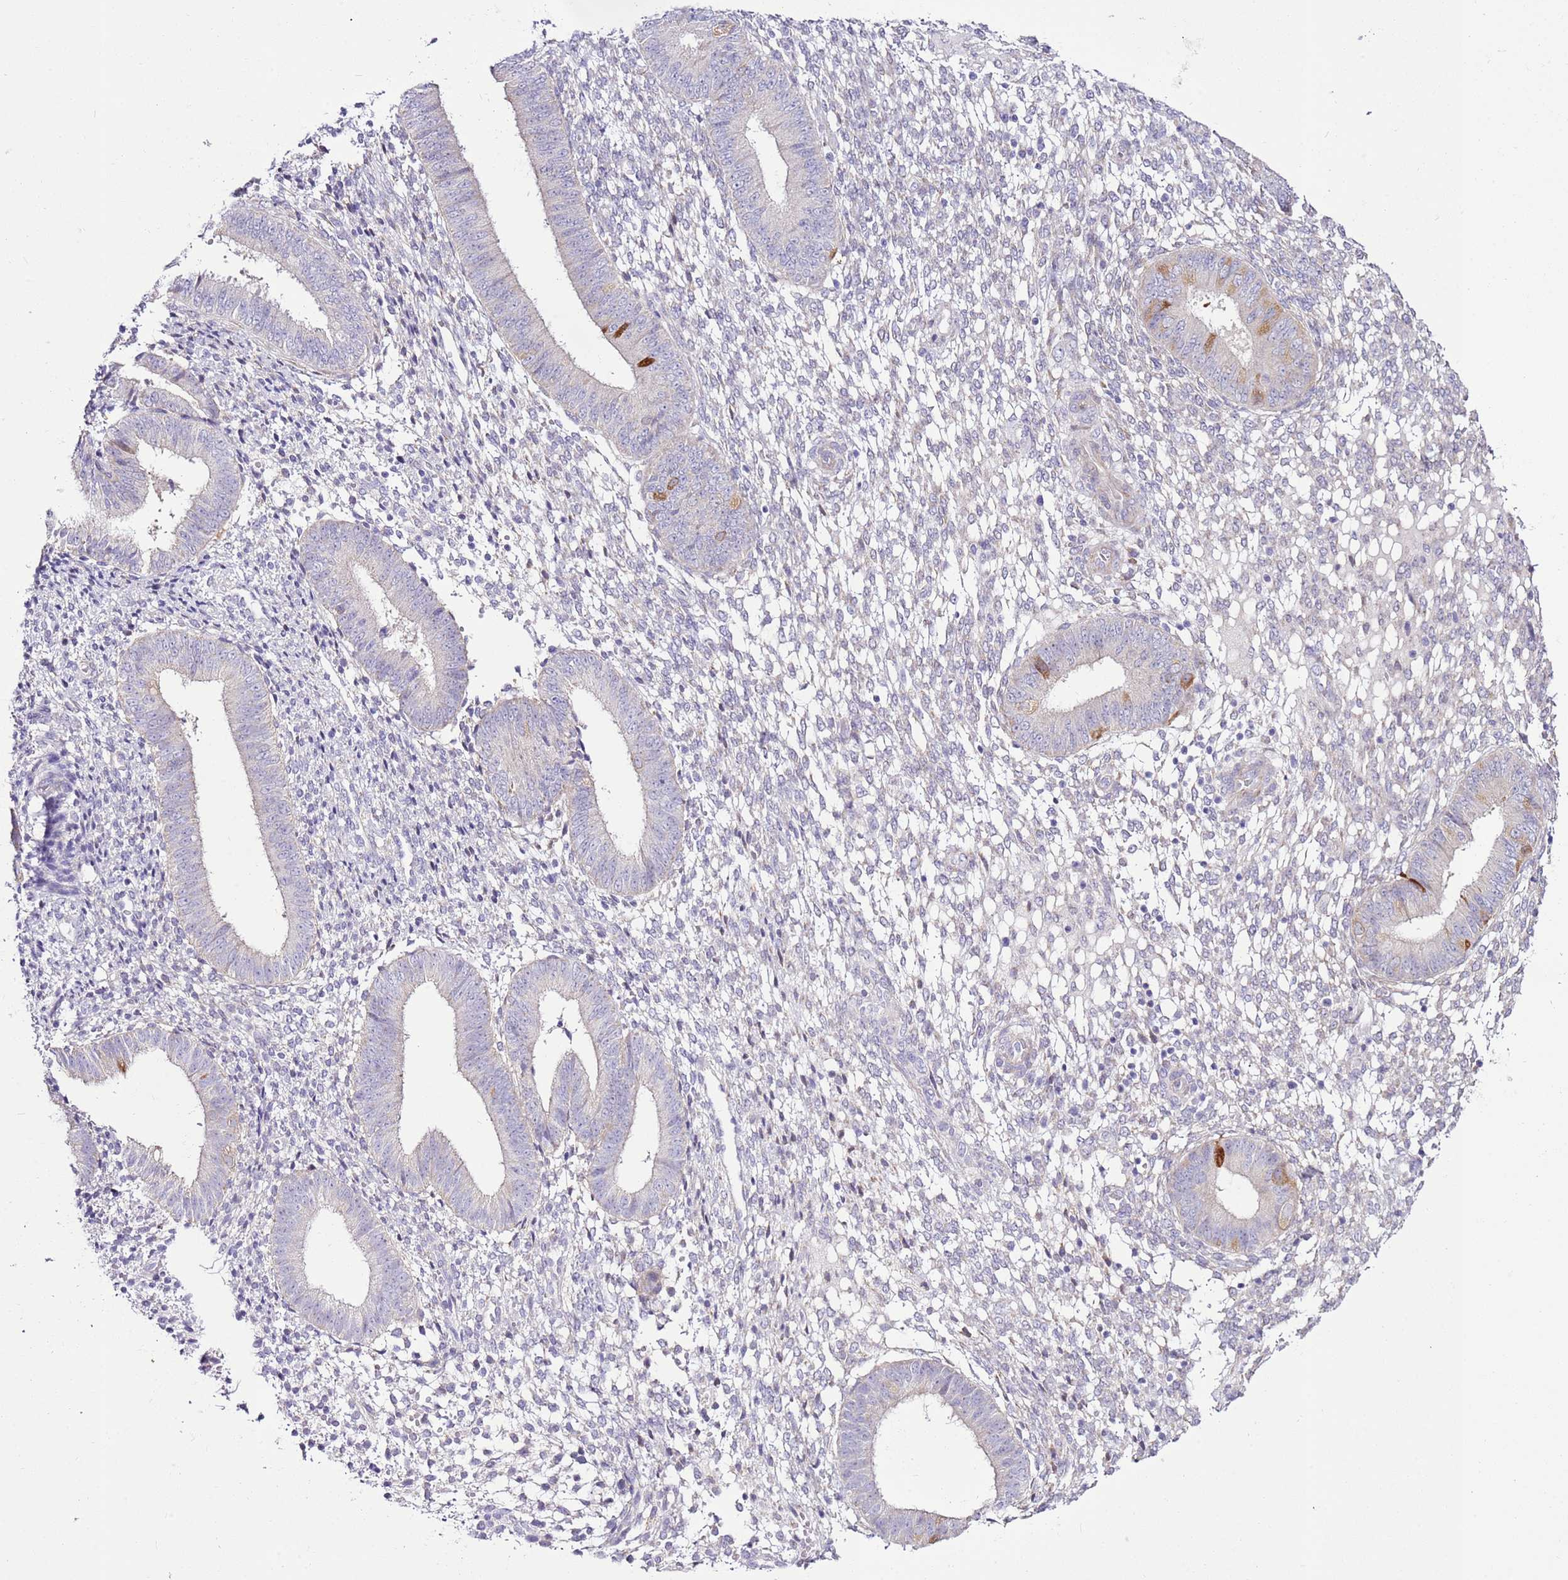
{"staining": {"intensity": "negative", "quantity": "none", "location": "none"}, "tissue": "endometrium", "cell_type": "Cells in endometrial stroma", "image_type": "normal", "snomed": [{"axis": "morphology", "description": "Normal tissue, NOS"}, {"axis": "topography", "description": "Endometrium"}], "caption": "Immunohistochemistry histopathology image of benign human endometrium stained for a protein (brown), which reveals no positivity in cells in endometrial stroma.", "gene": "SLC38A5", "patient": {"sex": "female", "age": 49}}